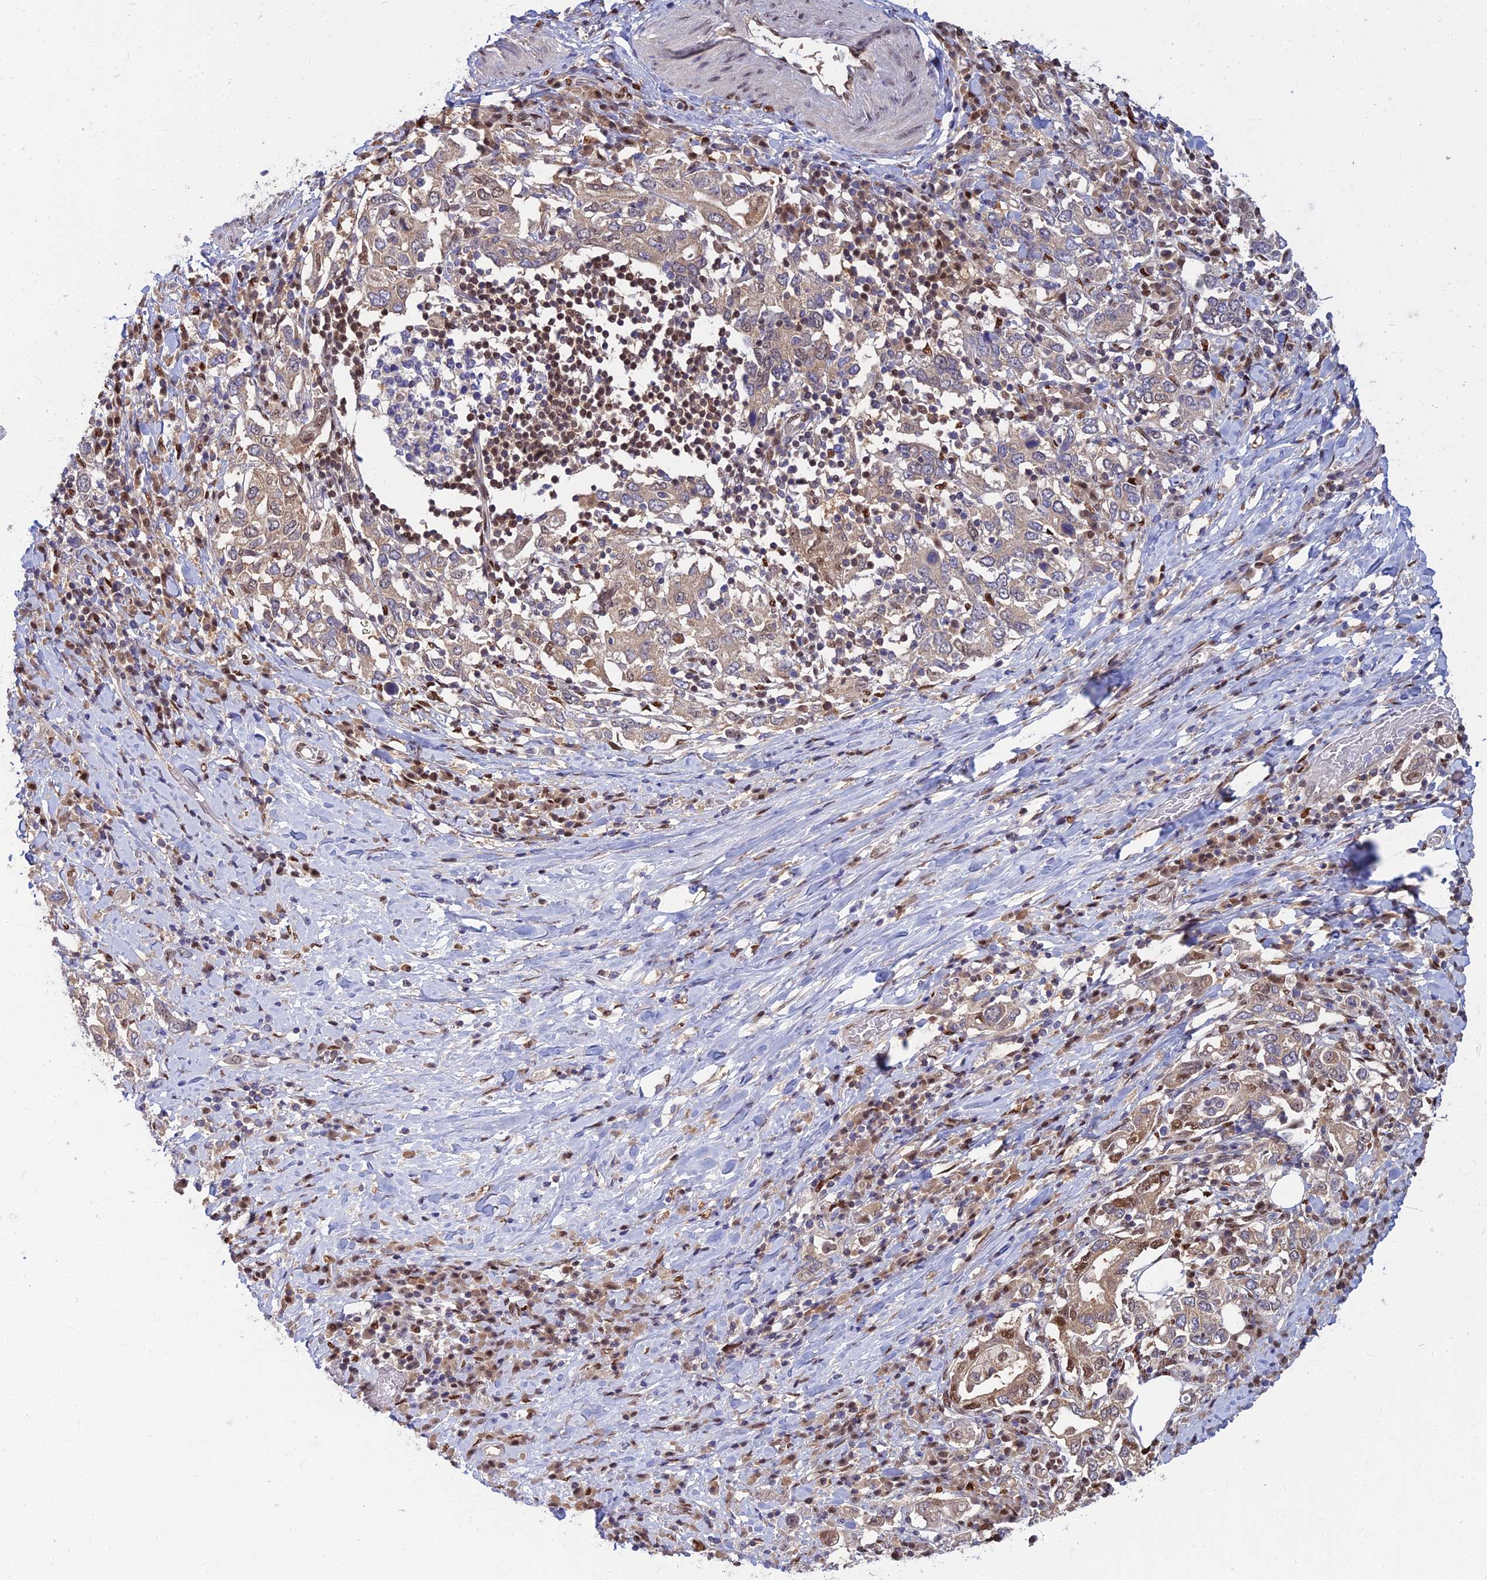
{"staining": {"intensity": "moderate", "quantity": ">75%", "location": "cytoplasmic/membranous,nuclear"}, "tissue": "stomach cancer", "cell_type": "Tumor cells", "image_type": "cancer", "snomed": [{"axis": "morphology", "description": "Adenocarcinoma, NOS"}, {"axis": "topography", "description": "Stomach, upper"}, {"axis": "topography", "description": "Stomach"}], "caption": "Immunohistochemical staining of adenocarcinoma (stomach) exhibits medium levels of moderate cytoplasmic/membranous and nuclear expression in about >75% of tumor cells. The staining was performed using DAB, with brown indicating positive protein expression. Nuclei are stained blue with hematoxylin.", "gene": "DNPEP", "patient": {"sex": "male", "age": 62}}